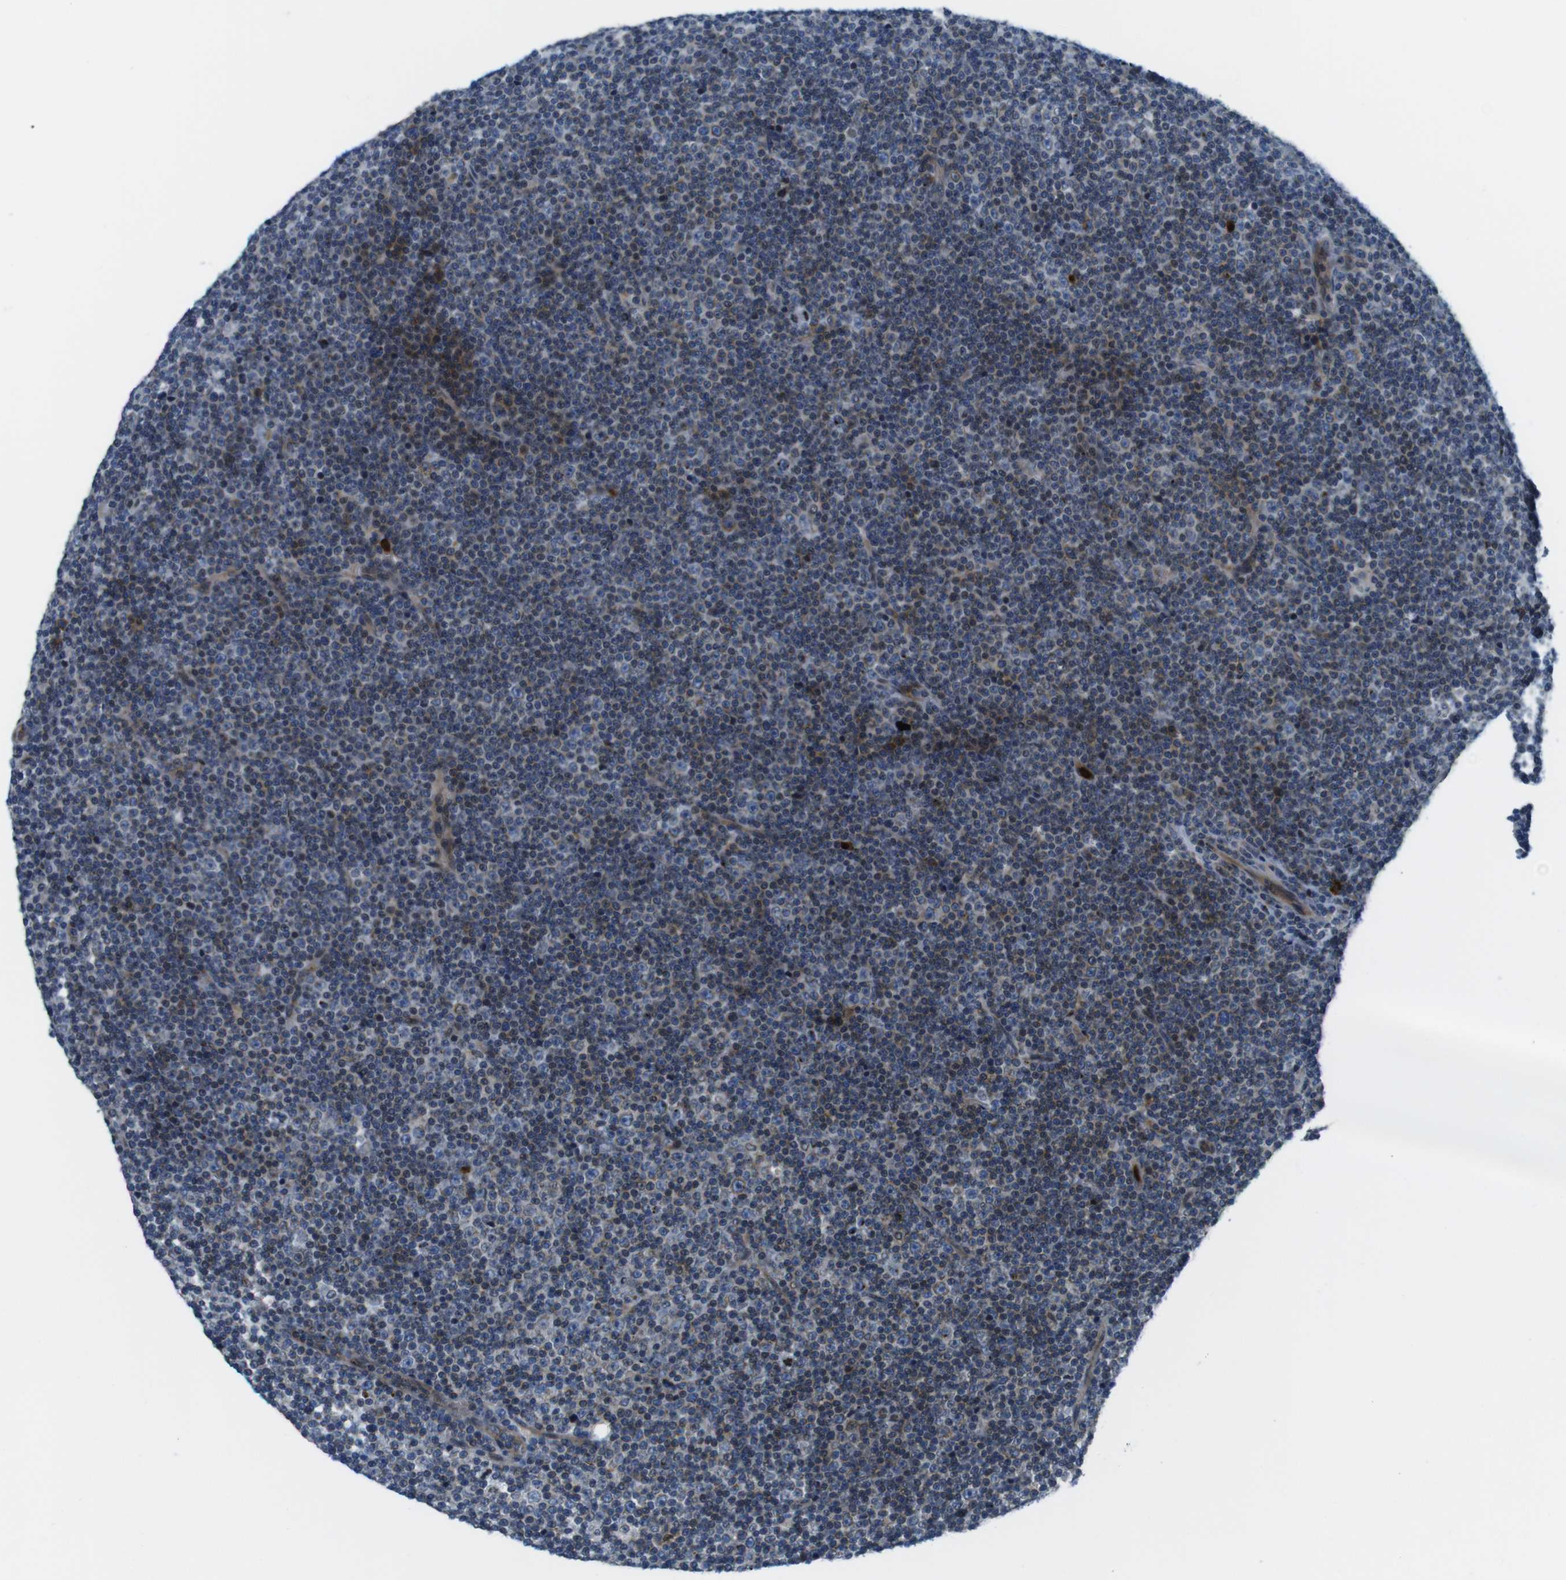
{"staining": {"intensity": "weak", "quantity": "<25%", "location": "cytoplasmic/membranous"}, "tissue": "lymphoma", "cell_type": "Tumor cells", "image_type": "cancer", "snomed": [{"axis": "morphology", "description": "Malignant lymphoma, non-Hodgkin's type, Low grade"}, {"axis": "topography", "description": "Lymph node"}], "caption": "DAB immunohistochemical staining of malignant lymphoma, non-Hodgkin's type (low-grade) displays no significant positivity in tumor cells.", "gene": "ZDHHC3", "patient": {"sex": "female", "age": 67}}